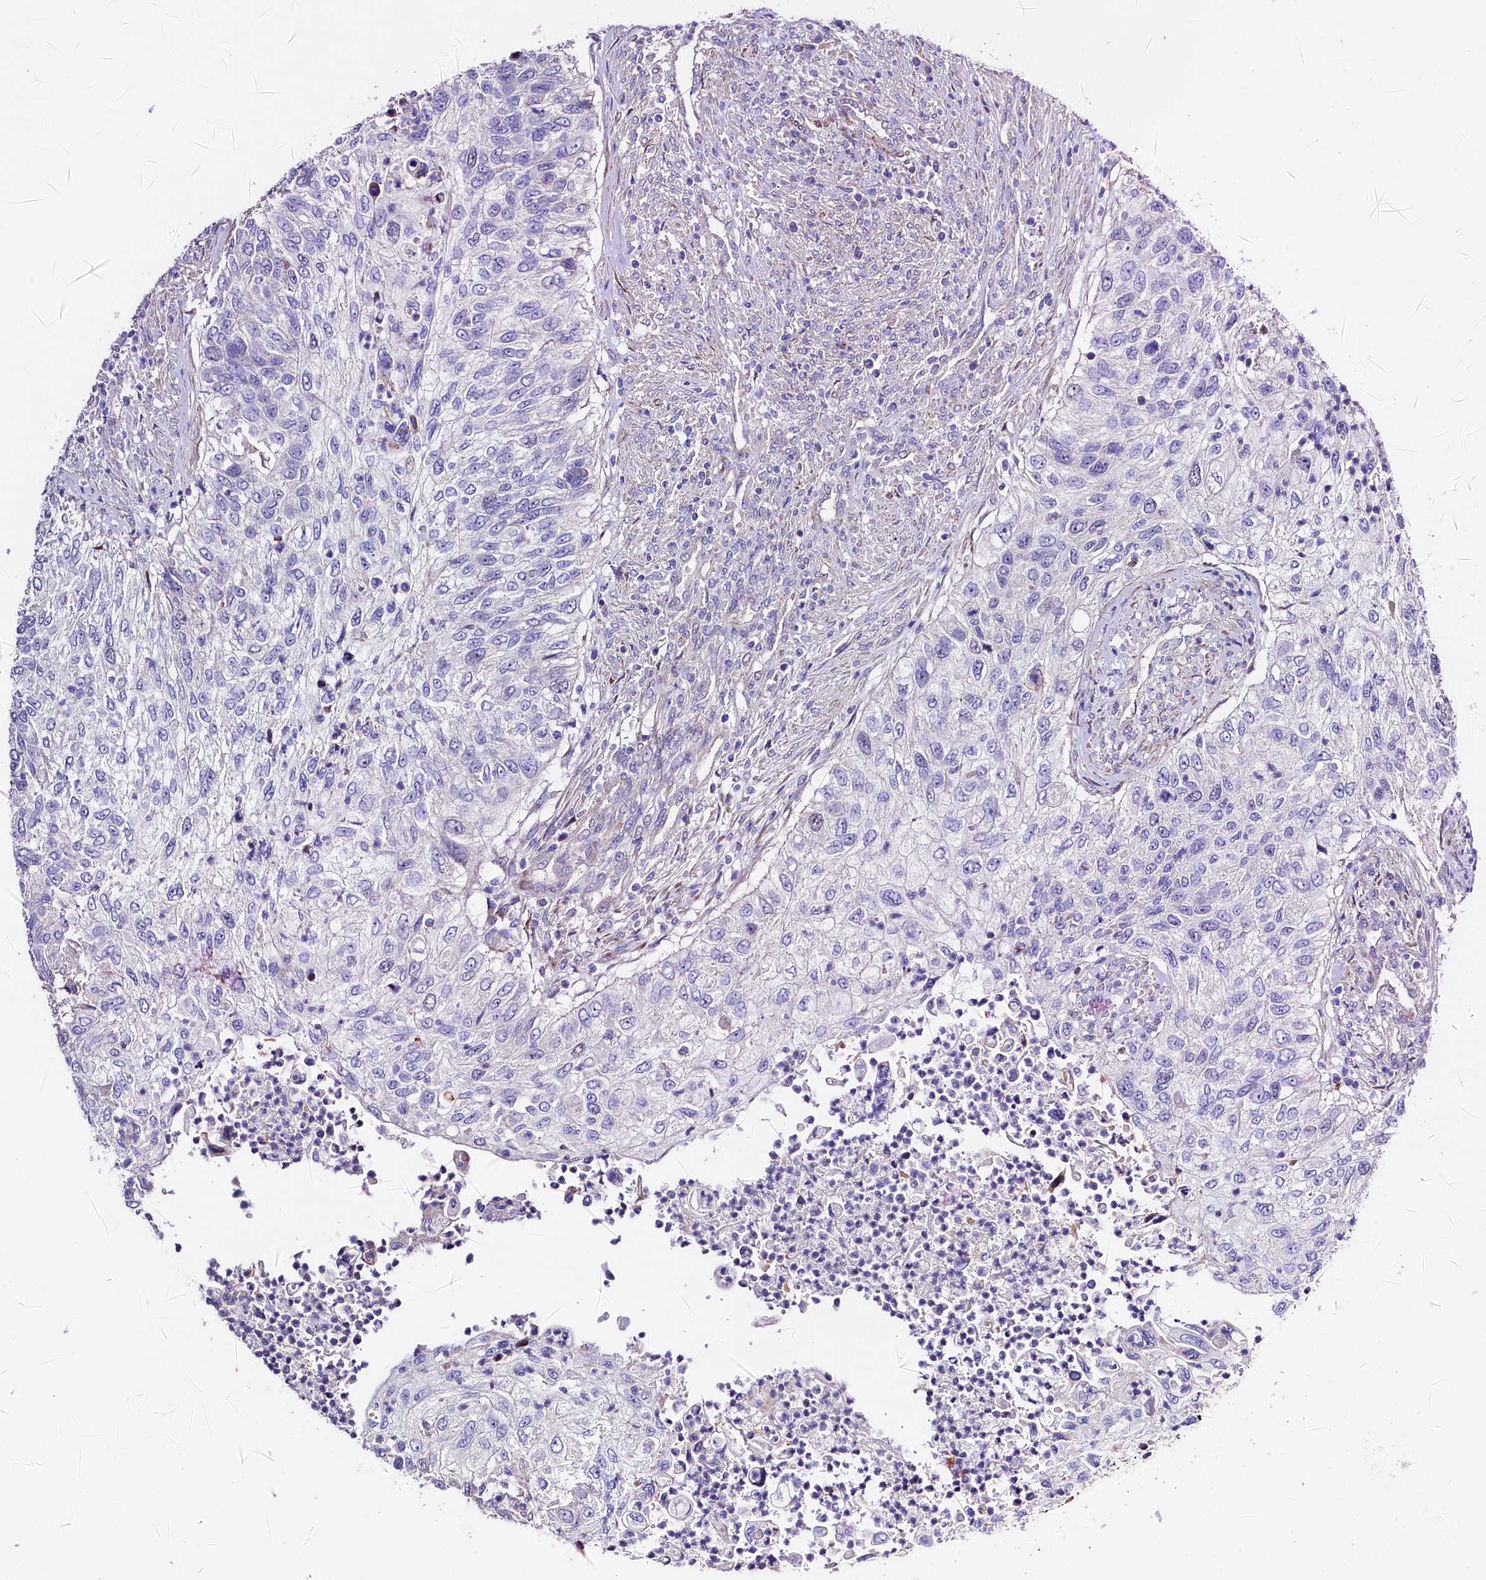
{"staining": {"intensity": "negative", "quantity": "none", "location": "none"}, "tissue": "urothelial cancer", "cell_type": "Tumor cells", "image_type": "cancer", "snomed": [{"axis": "morphology", "description": "Urothelial carcinoma, High grade"}, {"axis": "topography", "description": "Urinary bladder"}], "caption": "Human high-grade urothelial carcinoma stained for a protein using IHC demonstrates no staining in tumor cells.", "gene": "WNT8A", "patient": {"sex": "female", "age": 60}}